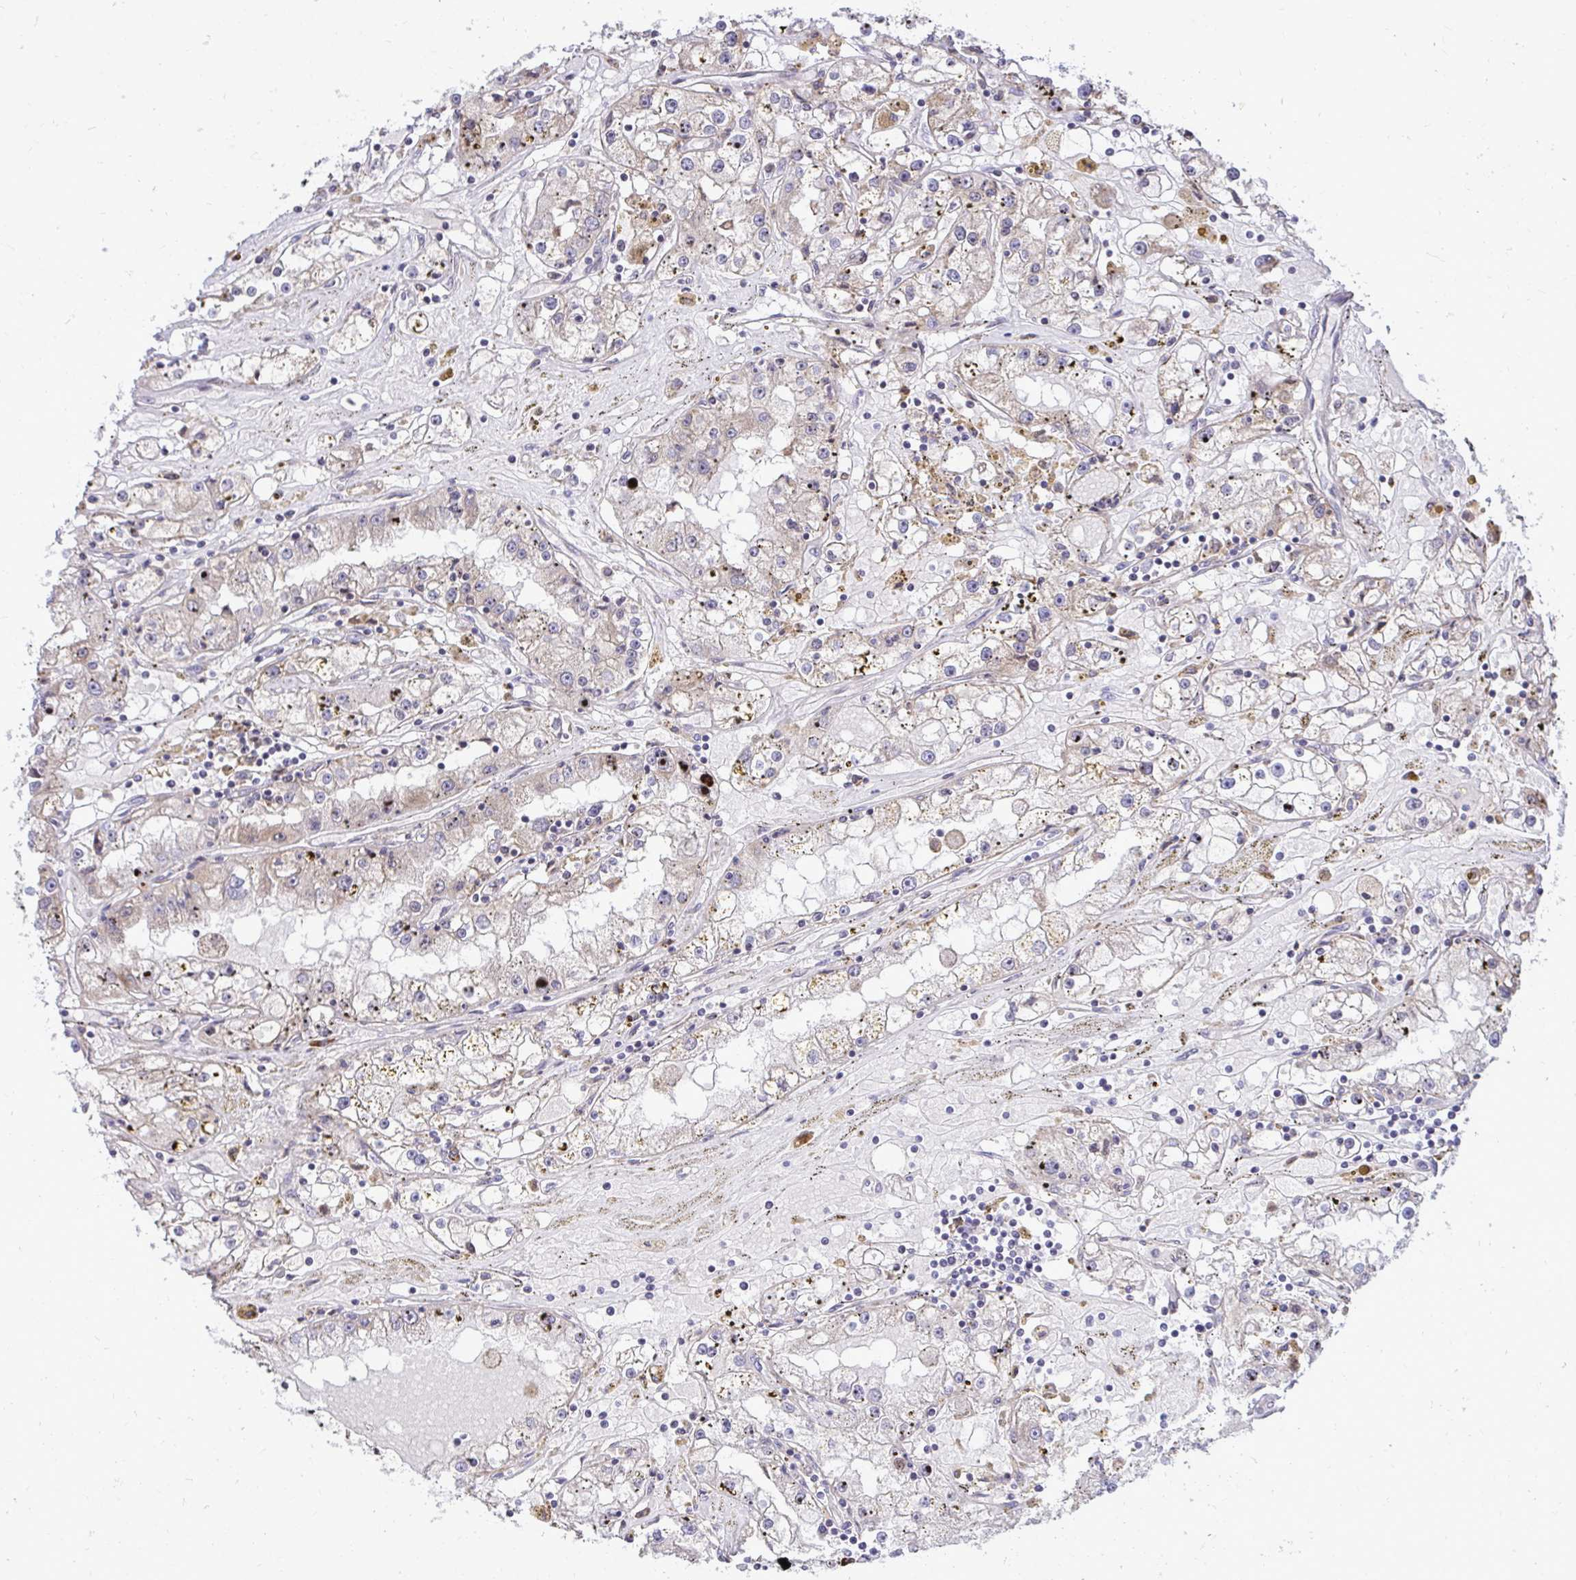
{"staining": {"intensity": "negative", "quantity": "none", "location": "none"}, "tissue": "renal cancer", "cell_type": "Tumor cells", "image_type": "cancer", "snomed": [{"axis": "morphology", "description": "Adenocarcinoma, NOS"}, {"axis": "topography", "description": "Kidney"}], "caption": "A micrograph of human renal cancer is negative for staining in tumor cells.", "gene": "METTL9", "patient": {"sex": "male", "age": 56}}